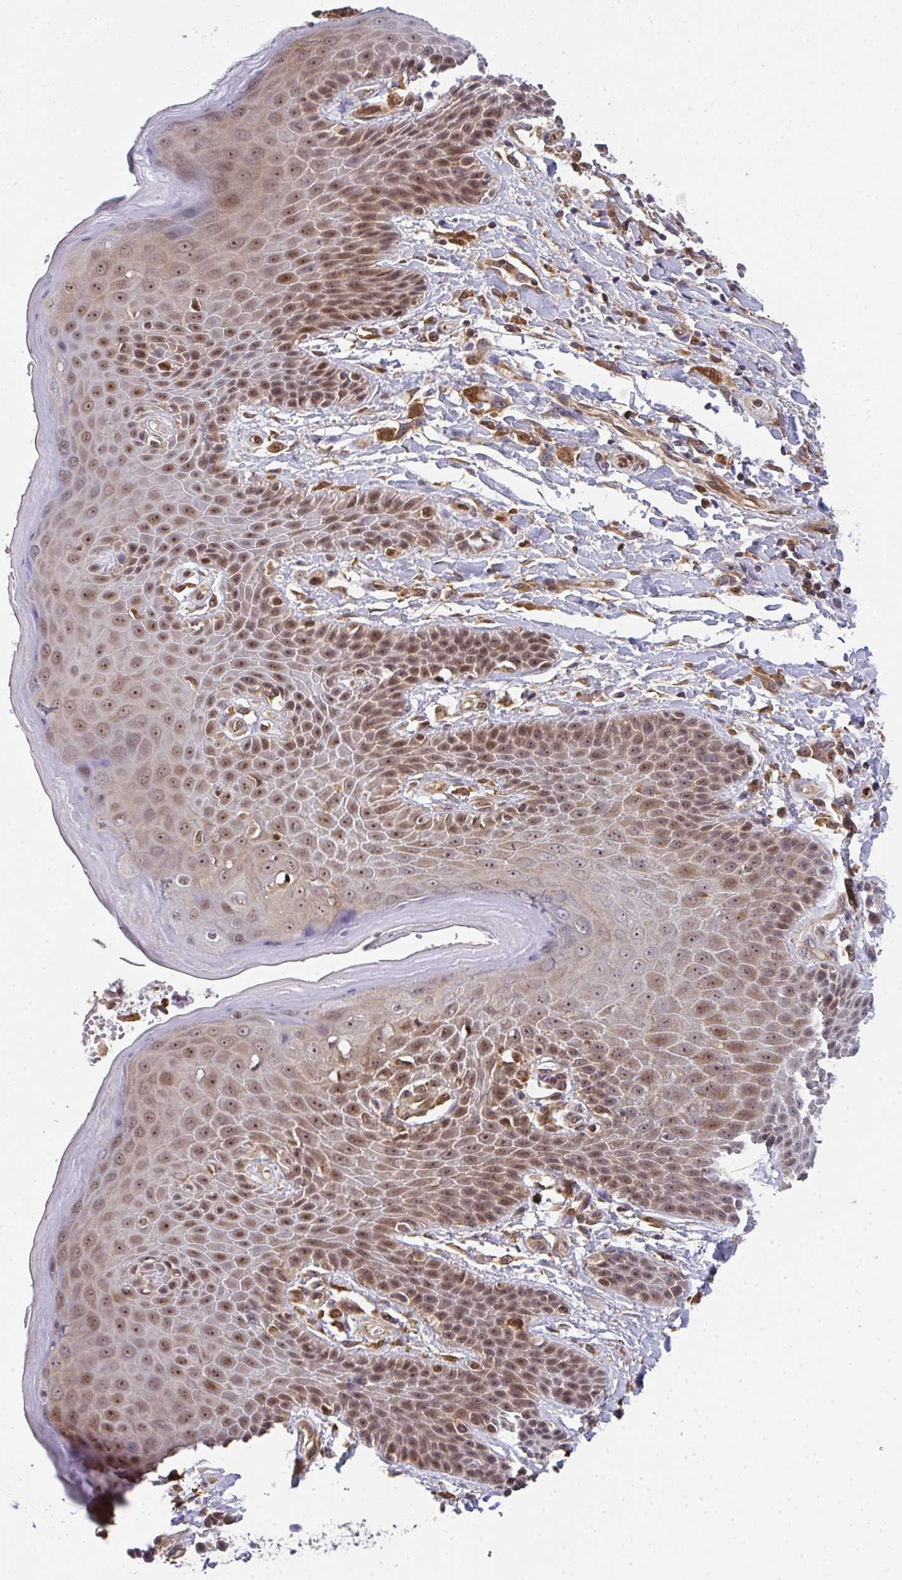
{"staining": {"intensity": "moderate", "quantity": ">75%", "location": "cytoplasmic/membranous,nuclear"}, "tissue": "skin", "cell_type": "Epidermal cells", "image_type": "normal", "snomed": [{"axis": "morphology", "description": "Normal tissue, NOS"}, {"axis": "topography", "description": "Peripheral nerve tissue"}], "caption": "High-magnification brightfield microscopy of unremarkable skin stained with DAB (3,3'-diaminobenzidine) (brown) and counterstained with hematoxylin (blue). epidermal cells exhibit moderate cytoplasmic/membranous,nuclear staining is present in approximately>75% of cells. The staining was performed using DAB to visualize the protein expression in brown, while the nuclei were stained in blue with hematoxylin (Magnification: 20x).", "gene": "SIMC1", "patient": {"sex": "male", "age": 51}}